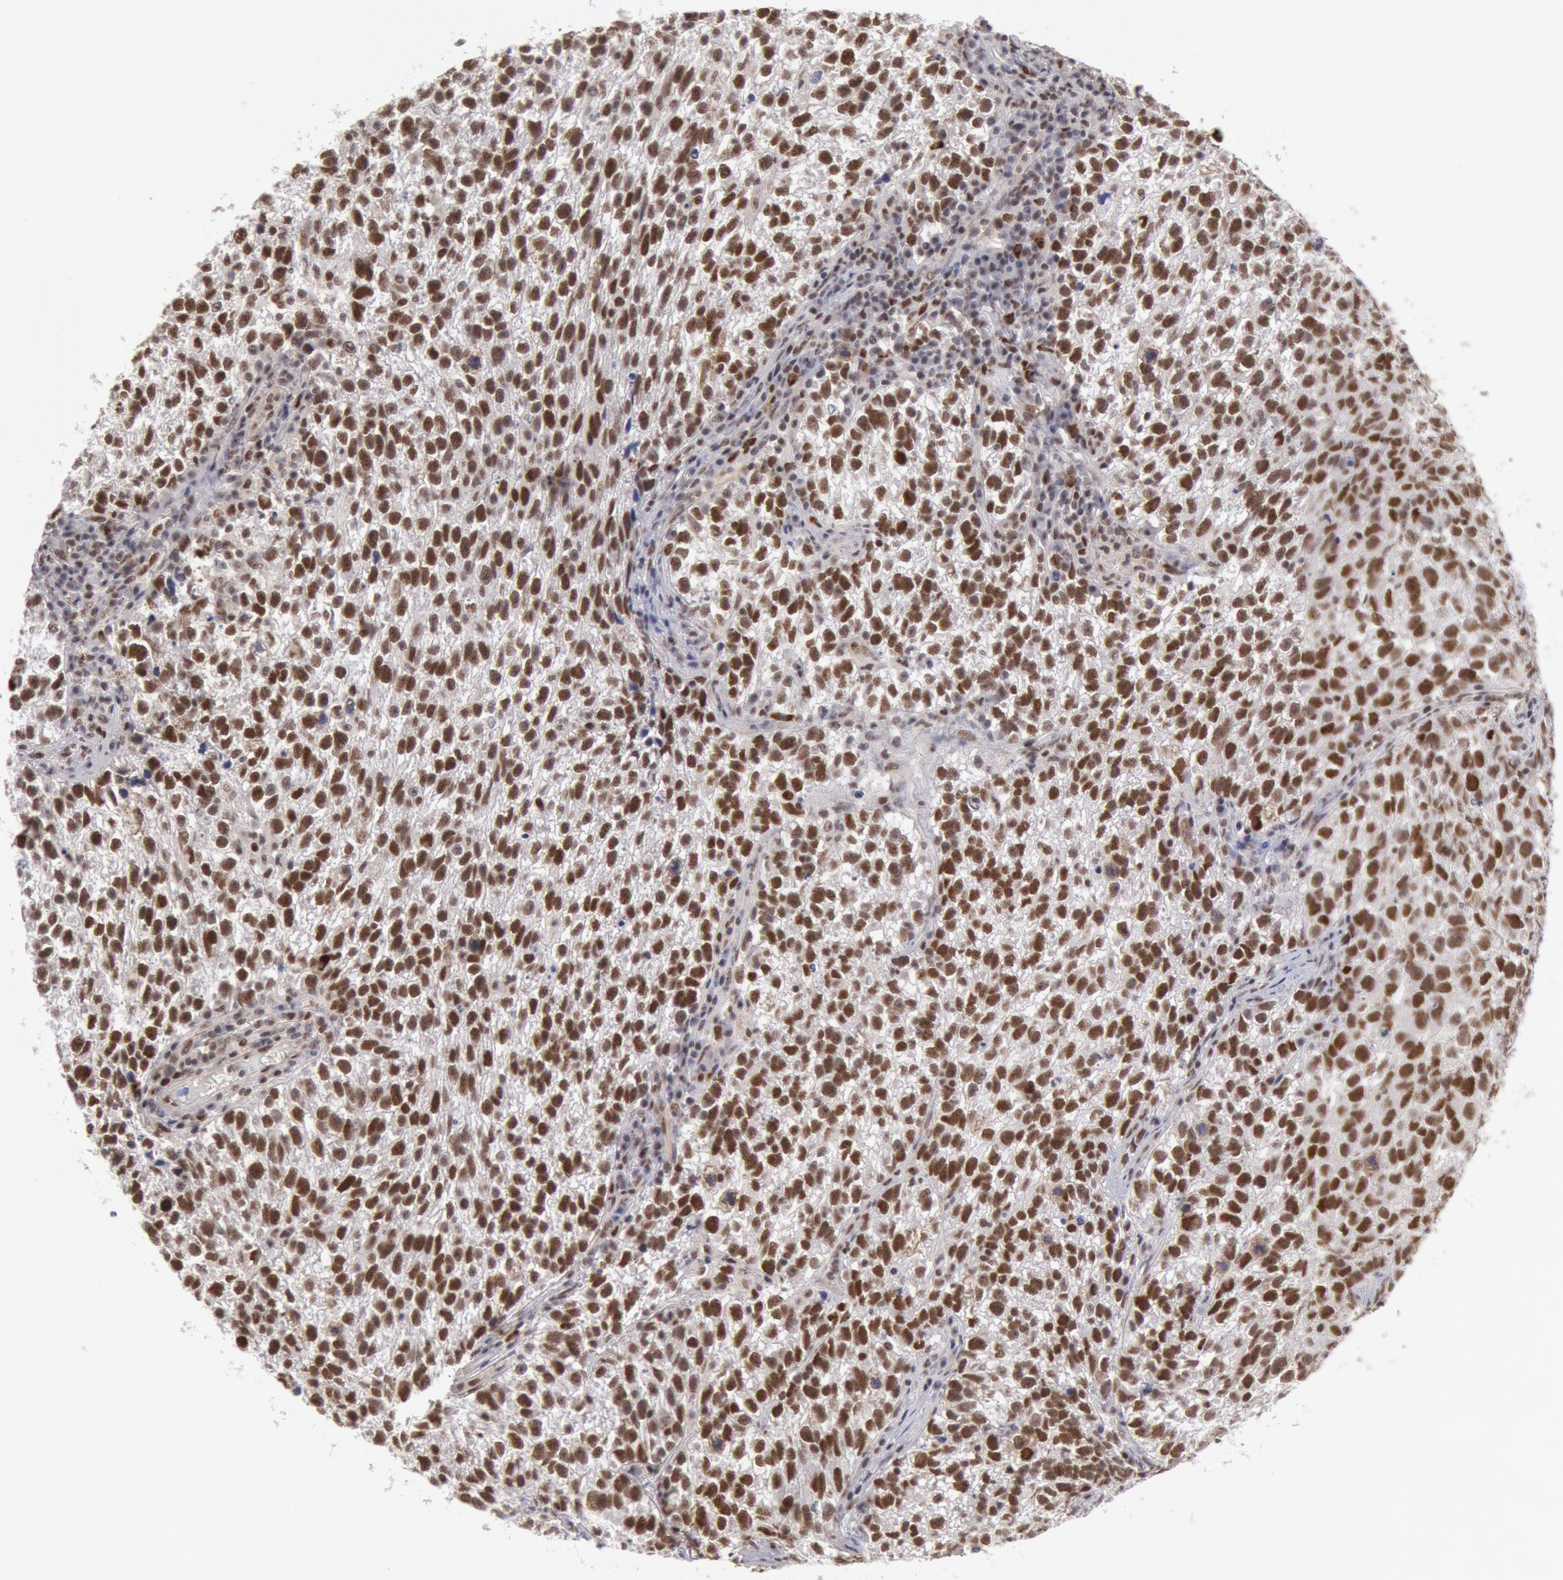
{"staining": {"intensity": "moderate", "quantity": ">75%", "location": "nuclear"}, "tissue": "testis cancer", "cell_type": "Tumor cells", "image_type": "cancer", "snomed": [{"axis": "morphology", "description": "Seminoma, NOS"}, {"axis": "topography", "description": "Testis"}], "caption": "A medium amount of moderate nuclear expression is identified in approximately >75% of tumor cells in testis cancer (seminoma) tissue.", "gene": "PPP4R3B", "patient": {"sex": "male", "age": 38}}